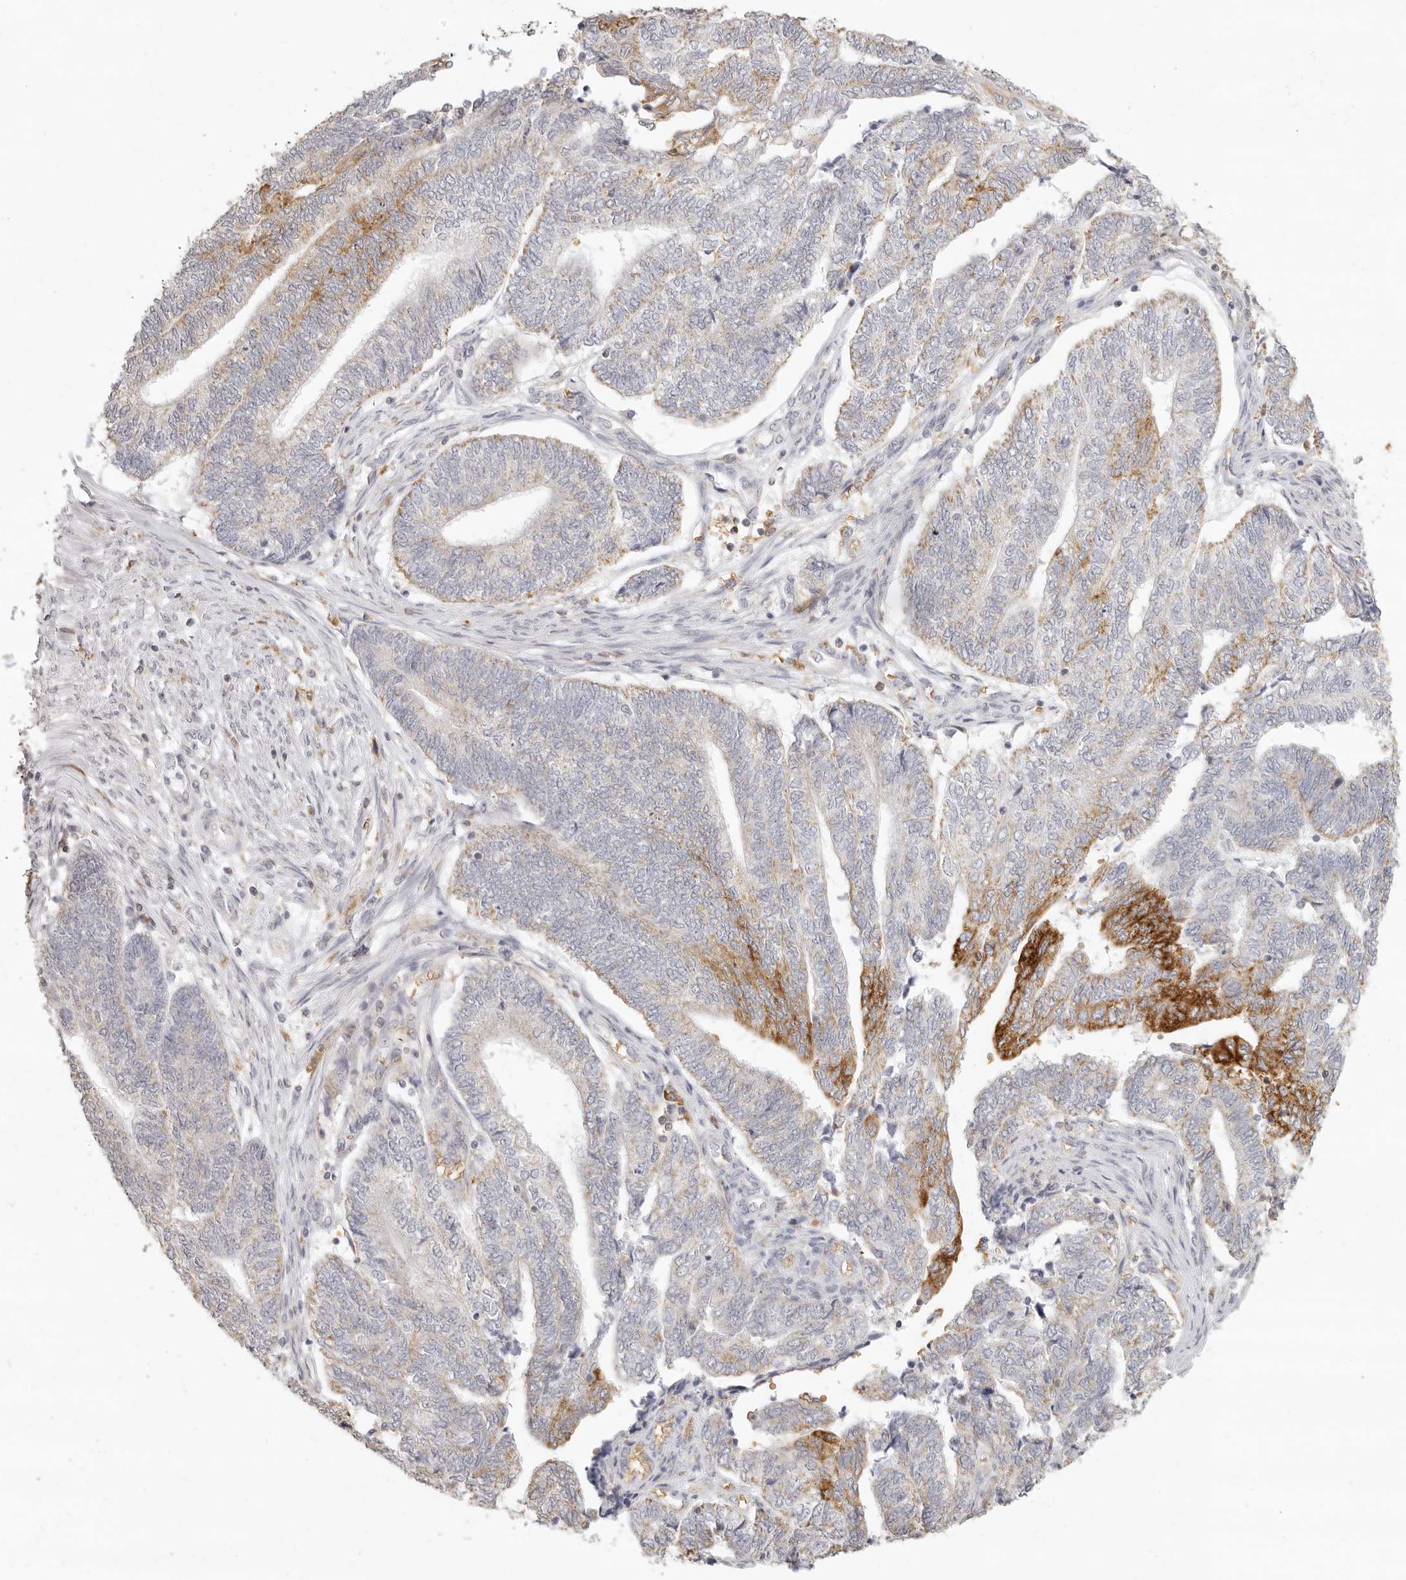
{"staining": {"intensity": "moderate", "quantity": "<25%", "location": "cytoplasmic/membranous"}, "tissue": "endometrial cancer", "cell_type": "Tumor cells", "image_type": "cancer", "snomed": [{"axis": "morphology", "description": "Adenocarcinoma, NOS"}, {"axis": "topography", "description": "Uterus"}, {"axis": "topography", "description": "Endometrium"}], "caption": "Adenocarcinoma (endometrial) stained for a protein reveals moderate cytoplasmic/membranous positivity in tumor cells. (Stains: DAB (3,3'-diaminobenzidine) in brown, nuclei in blue, Microscopy: brightfield microscopy at high magnification).", "gene": "NIBAN1", "patient": {"sex": "female", "age": 70}}